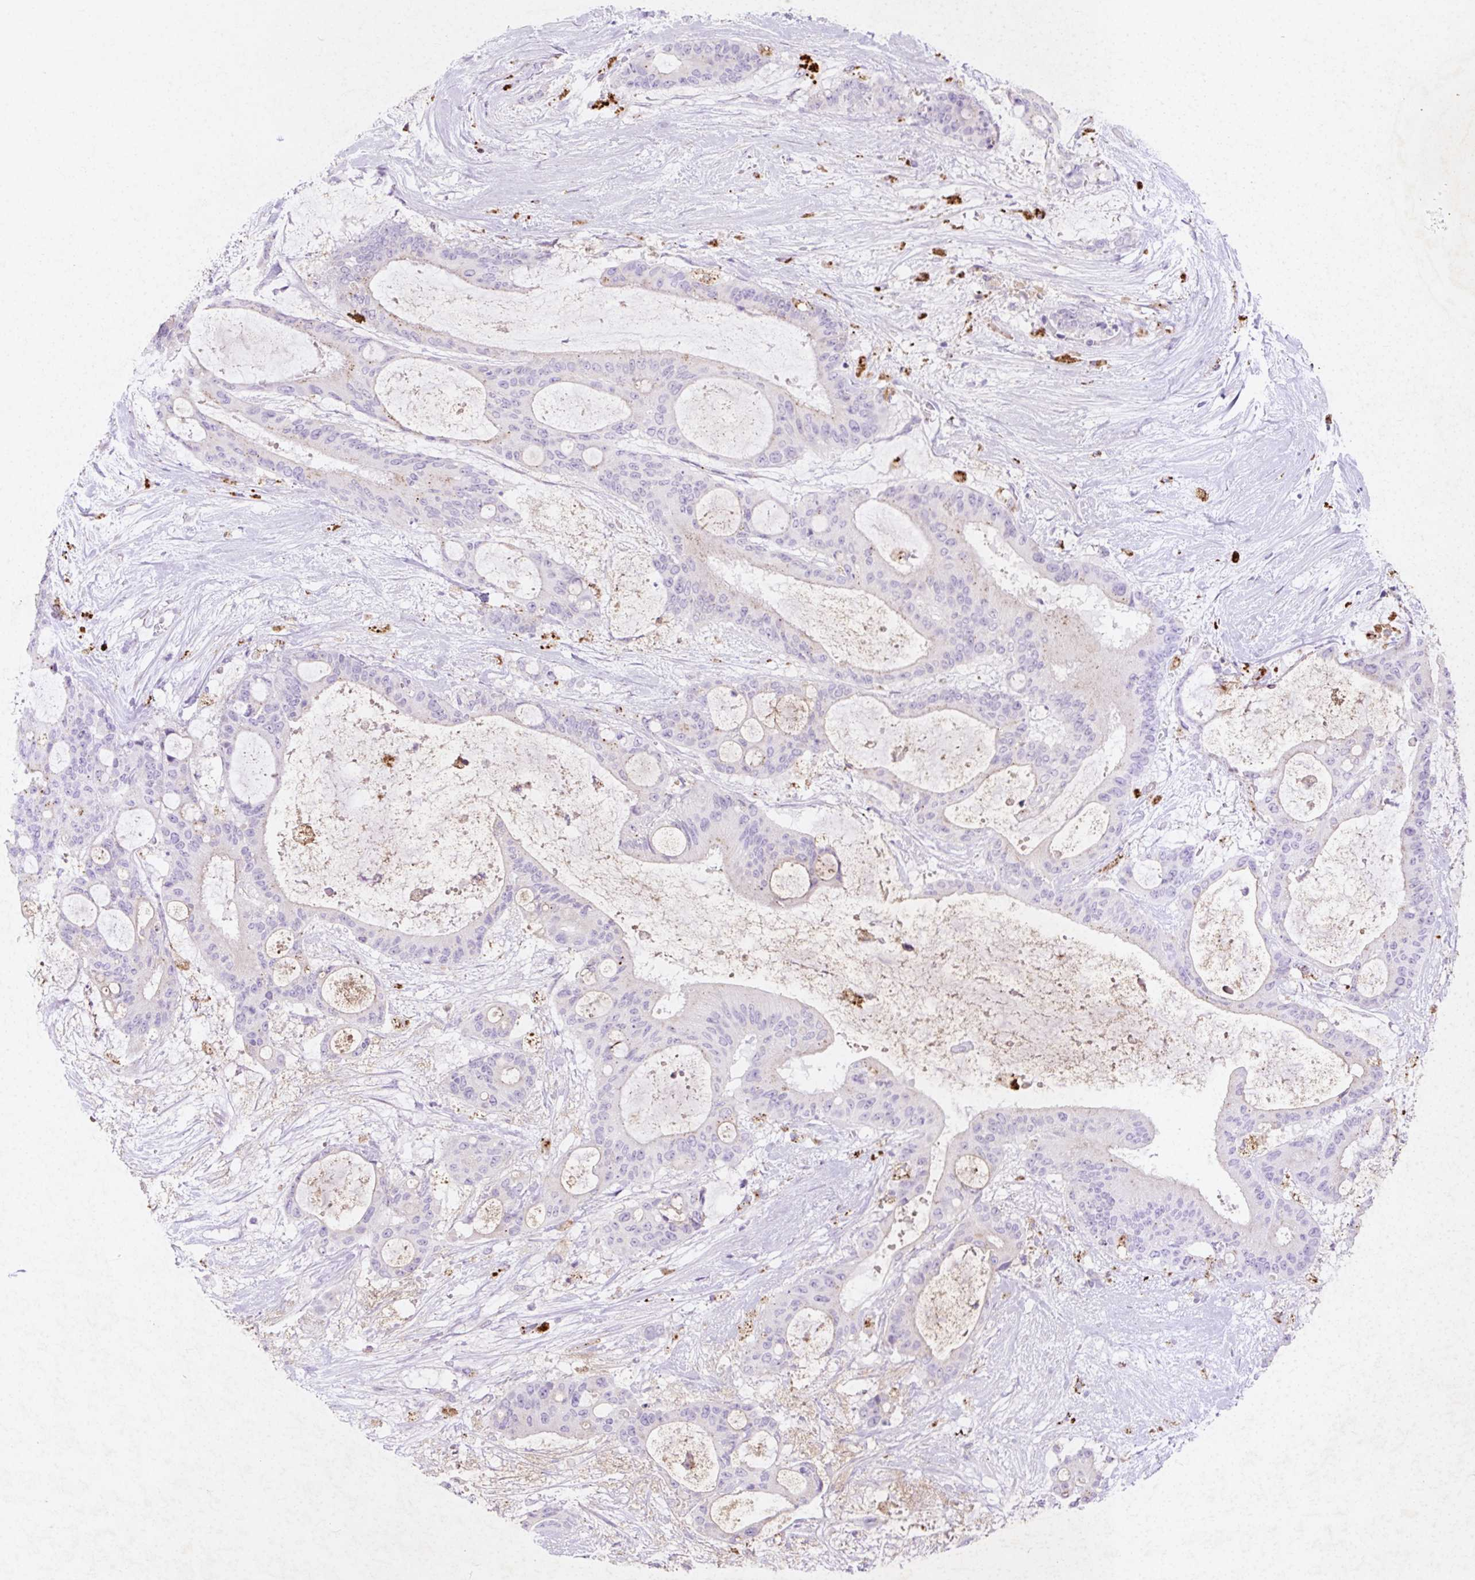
{"staining": {"intensity": "negative", "quantity": "none", "location": "none"}, "tissue": "liver cancer", "cell_type": "Tumor cells", "image_type": "cancer", "snomed": [{"axis": "morphology", "description": "Normal tissue, NOS"}, {"axis": "morphology", "description": "Cholangiocarcinoma"}, {"axis": "topography", "description": "Liver"}, {"axis": "topography", "description": "Peripheral nerve tissue"}], "caption": "There is no significant staining in tumor cells of cholangiocarcinoma (liver).", "gene": "HEXA", "patient": {"sex": "female", "age": 73}}